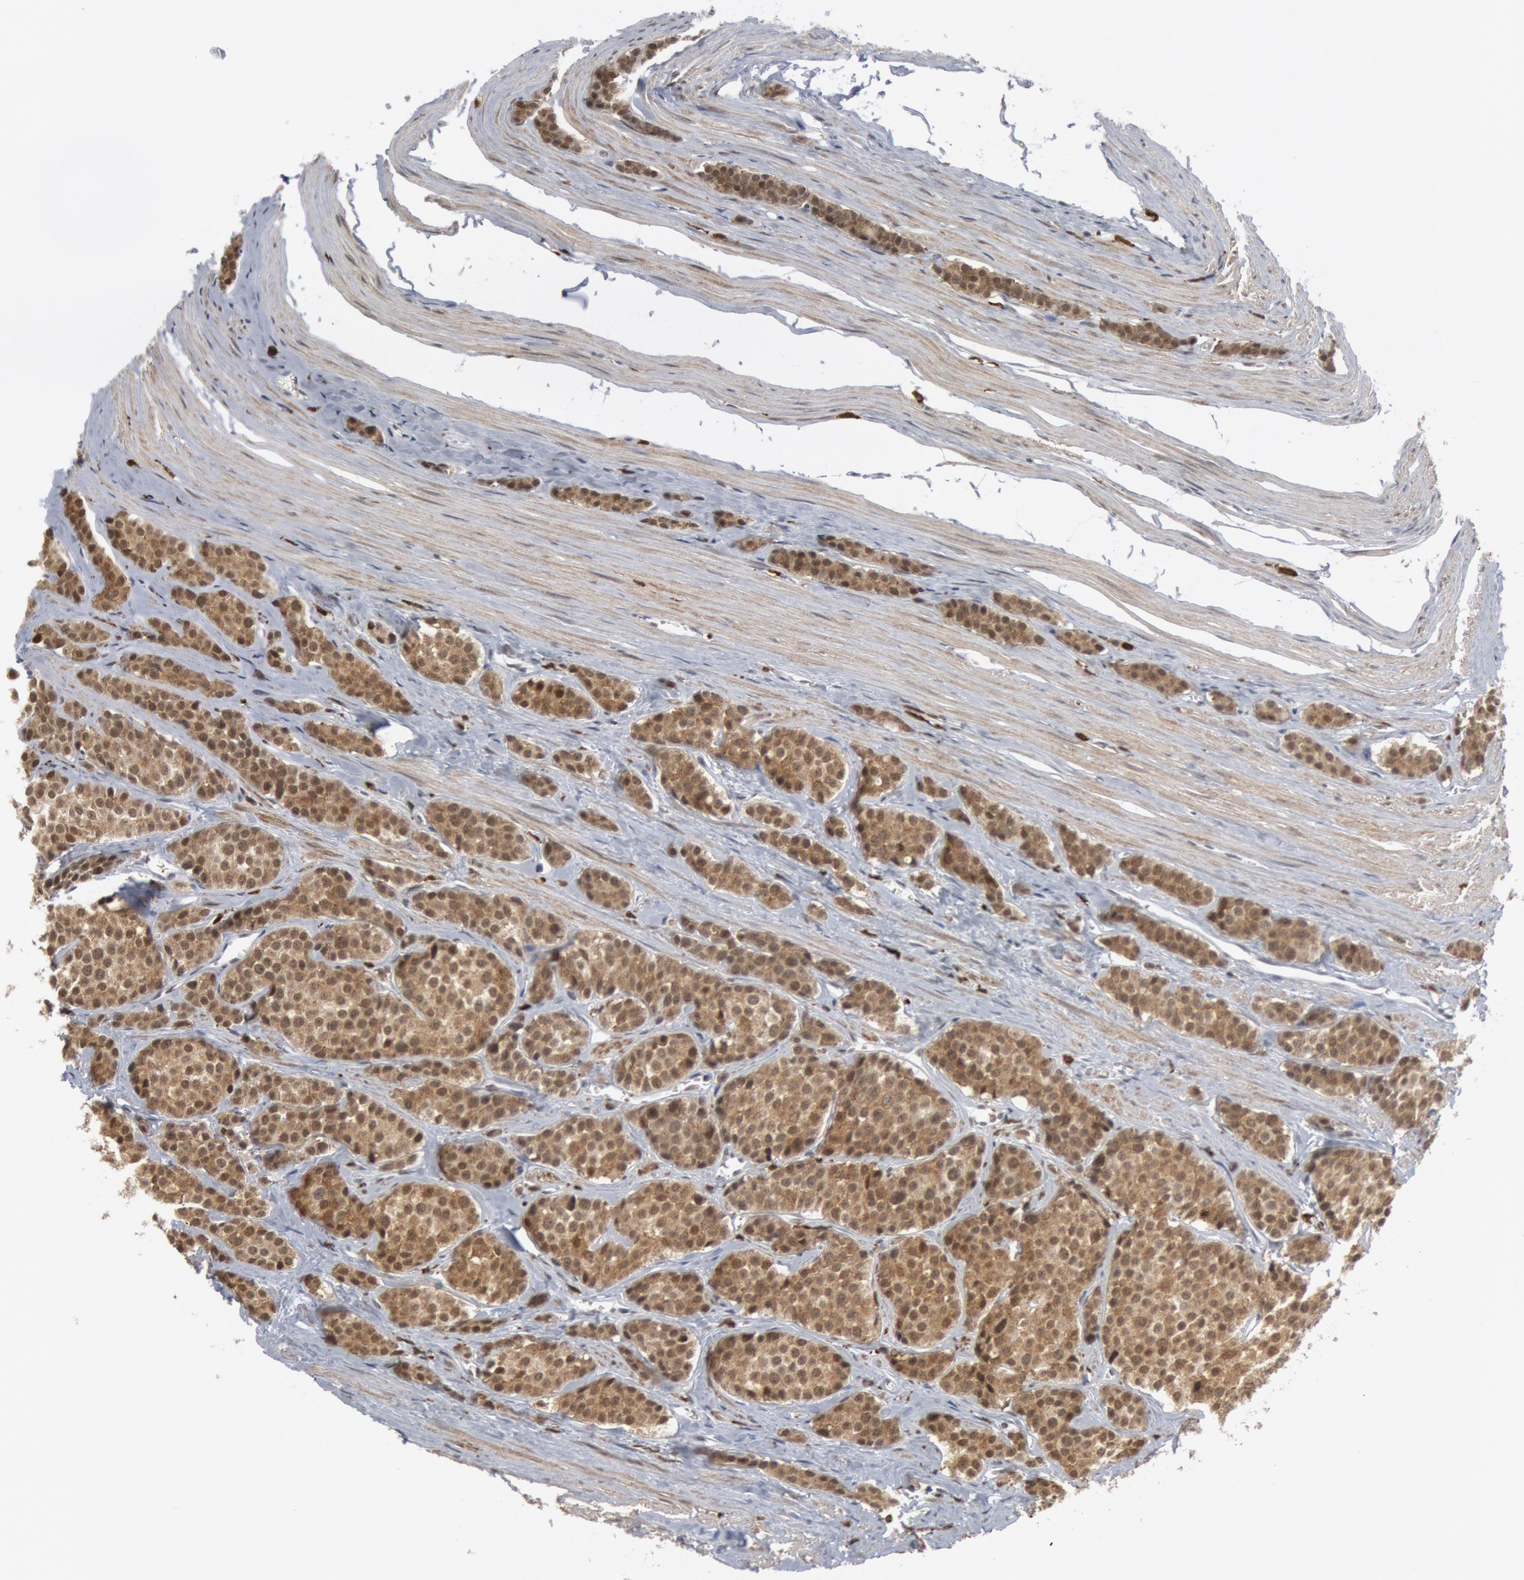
{"staining": {"intensity": "moderate", "quantity": ">75%", "location": "cytoplasmic/membranous"}, "tissue": "carcinoid", "cell_type": "Tumor cells", "image_type": "cancer", "snomed": [{"axis": "morphology", "description": "Carcinoid, malignant, NOS"}, {"axis": "topography", "description": "Small intestine"}], "caption": "Immunohistochemistry (IHC) image of human carcinoid stained for a protein (brown), which shows medium levels of moderate cytoplasmic/membranous positivity in approximately >75% of tumor cells.", "gene": "PTPN6", "patient": {"sex": "male", "age": 60}}